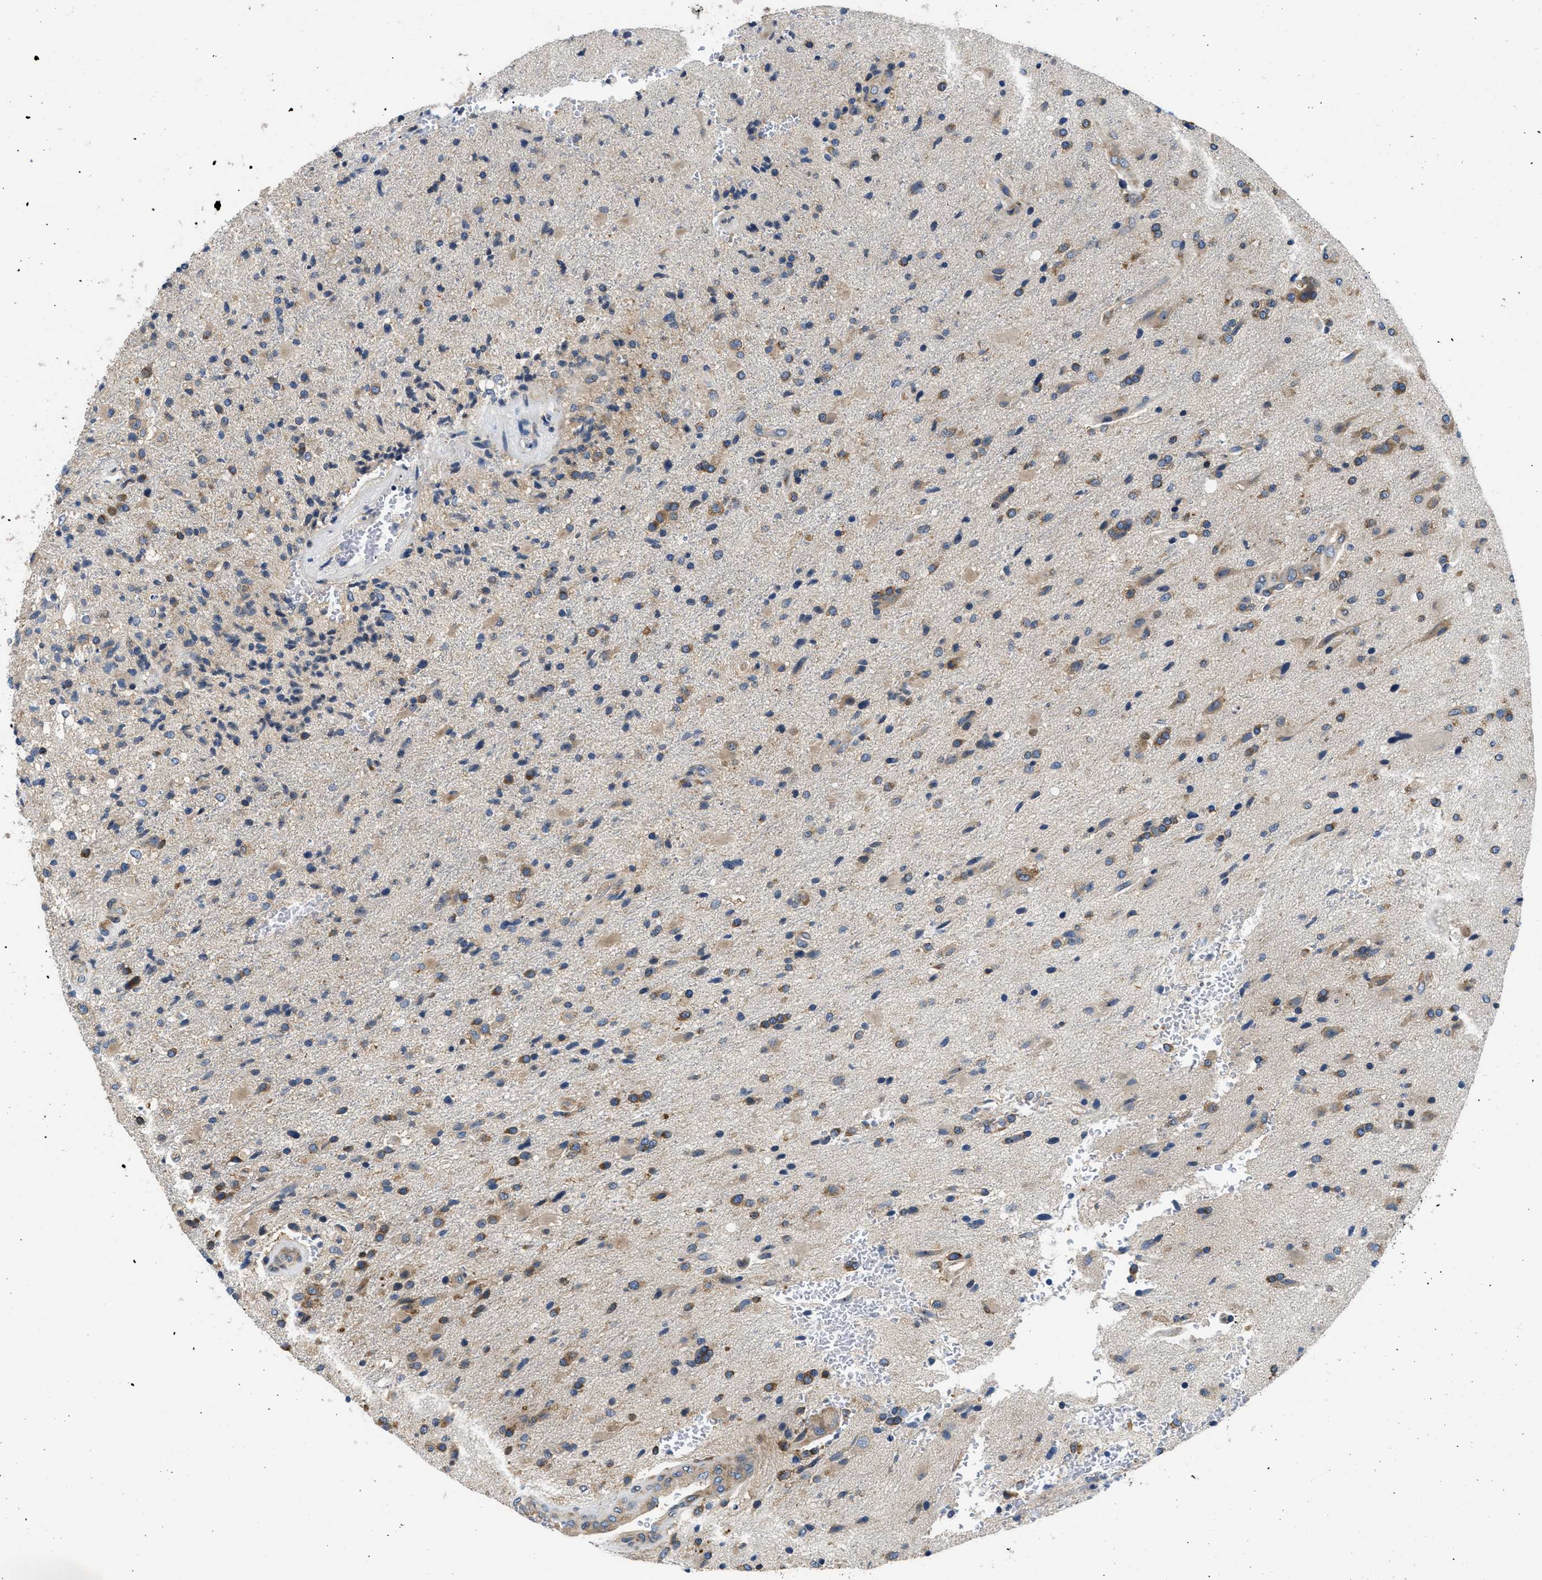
{"staining": {"intensity": "weak", "quantity": "25%-75%", "location": "cytoplasmic/membranous"}, "tissue": "glioma", "cell_type": "Tumor cells", "image_type": "cancer", "snomed": [{"axis": "morphology", "description": "Glioma, malignant, High grade"}, {"axis": "topography", "description": "Brain"}], "caption": "Glioma tissue displays weak cytoplasmic/membranous positivity in approximately 25%-75% of tumor cells The protein of interest is stained brown, and the nuclei are stained in blue (DAB IHC with brightfield microscopy, high magnification).", "gene": "ABCF1", "patient": {"sex": "male", "age": 72}}